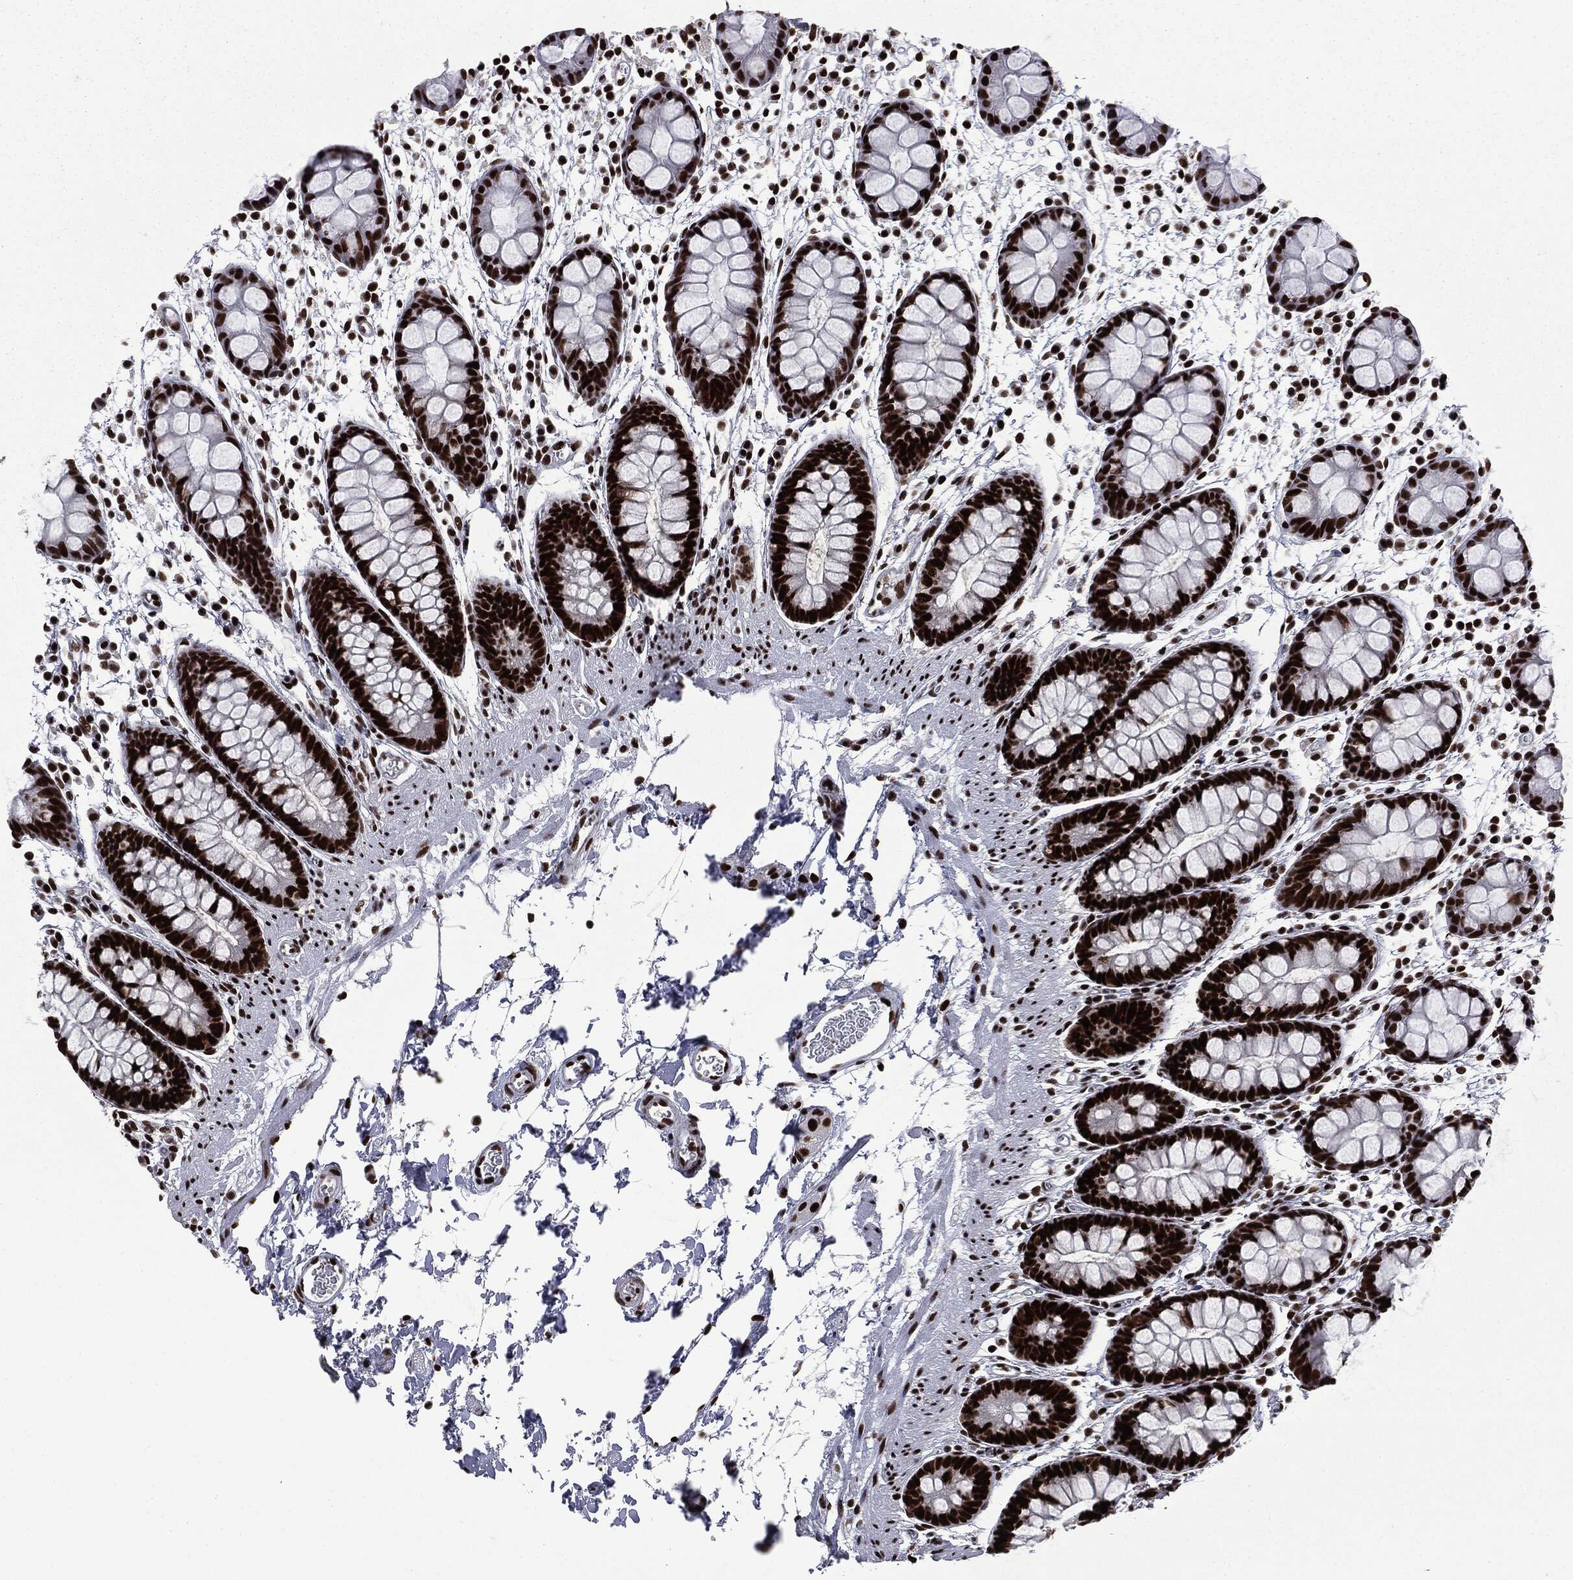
{"staining": {"intensity": "strong", "quantity": ">75%", "location": "nuclear"}, "tissue": "rectum", "cell_type": "Glandular cells", "image_type": "normal", "snomed": [{"axis": "morphology", "description": "Normal tissue, NOS"}, {"axis": "topography", "description": "Rectum"}], "caption": "An immunohistochemistry photomicrograph of normal tissue is shown. Protein staining in brown shows strong nuclear positivity in rectum within glandular cells. The staining is performed using DAB (3,3'-diaminobenzidine) brown chromogen to label protein expression. The nuclei are counter-stained blue using hematoxylin.", "gene": "MSH2", "patient": {"sex": "male", "age": 57}}